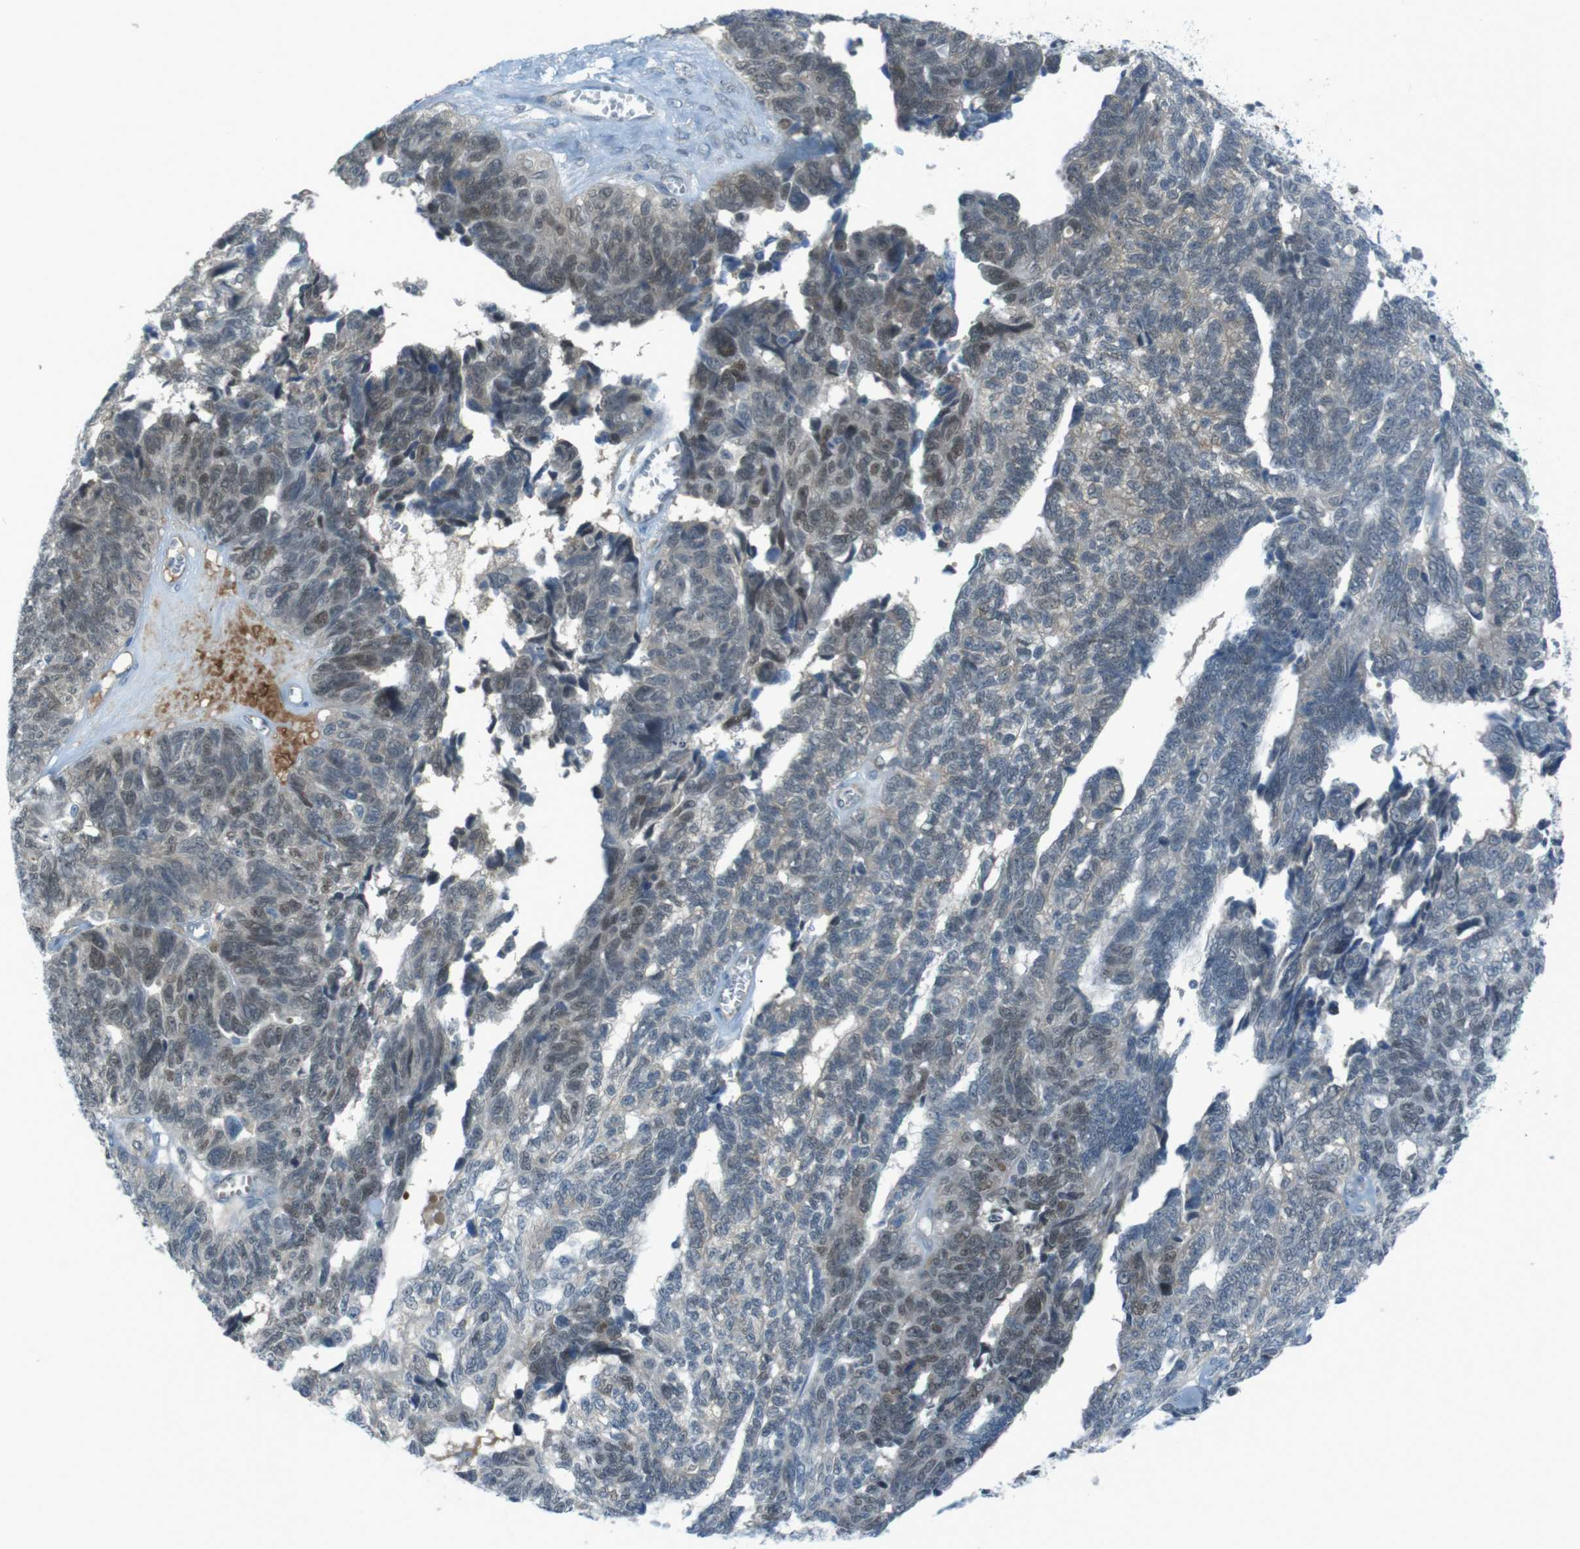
{"staining": {"intensity": "weak", "quantity": "25%-75%", "location": "nuclear"}, "tissue": "ovarian cancer", "cell_type": "Tumor cells", "image_type": "cancer", "snomed": [{"axis": "morphology", "description": "Cystadenocarcinoma, serous, NOS"}, {"axis": "topography", "description": "Ovary"}], "caption": "Immunohistochemical staining of human serous cystadenocarcinoma (ovarian) displays weak nuclear protein positivity in approximately 25%-75% of tumor cells. The staining is performed using DAB (3,3'-diaminobenzidine) brown chromogen to label protein expression. The nuclei are counter-stained blue using hematoxylin.", "gene": "ZDHHC20", "patient": {"sex": "female", "age": 79}}